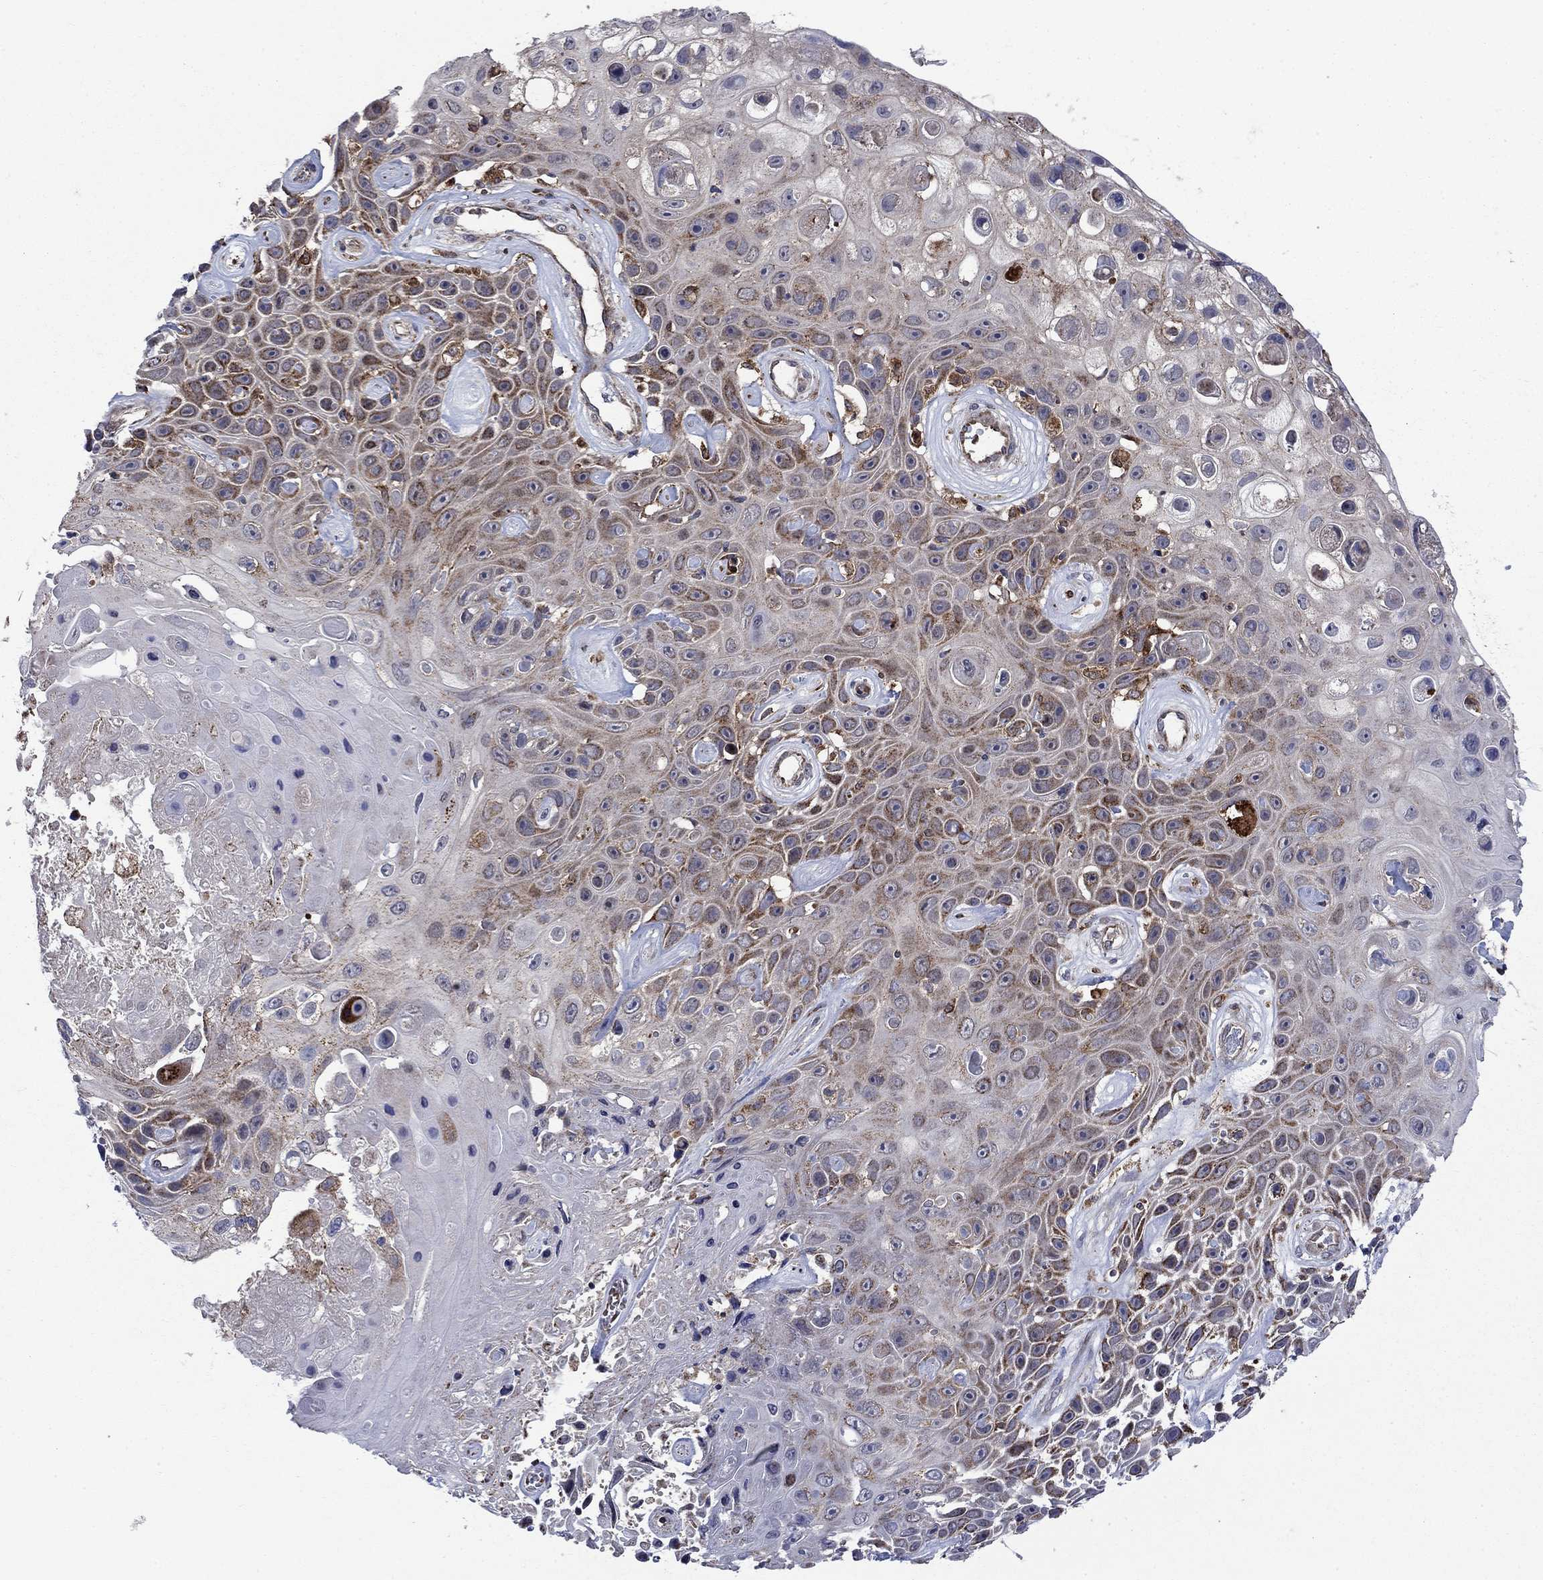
{"staining": {"intensity": "moderate", "quantity": "<25%", "location": "cytoplasmic/membranous"}, "tissue": "skin cancer", "cell_type": "Tumor cells", "image_type": "cancer", "snomed": [{"axis": "morphology", "description": "Squamous cell carcinoma, NOS"}, {"axis": "topography", "description": "Skin"}], "caption": "Approximately <25% of tumor cells in human squamous cell carcinoma (skin) reveal moderate cytoplasmic/membranous protein expression as visualized by brown immunohistochemical staining.", "gene": "RNF19B", "patient": {"sex": "male", "age": 82}}